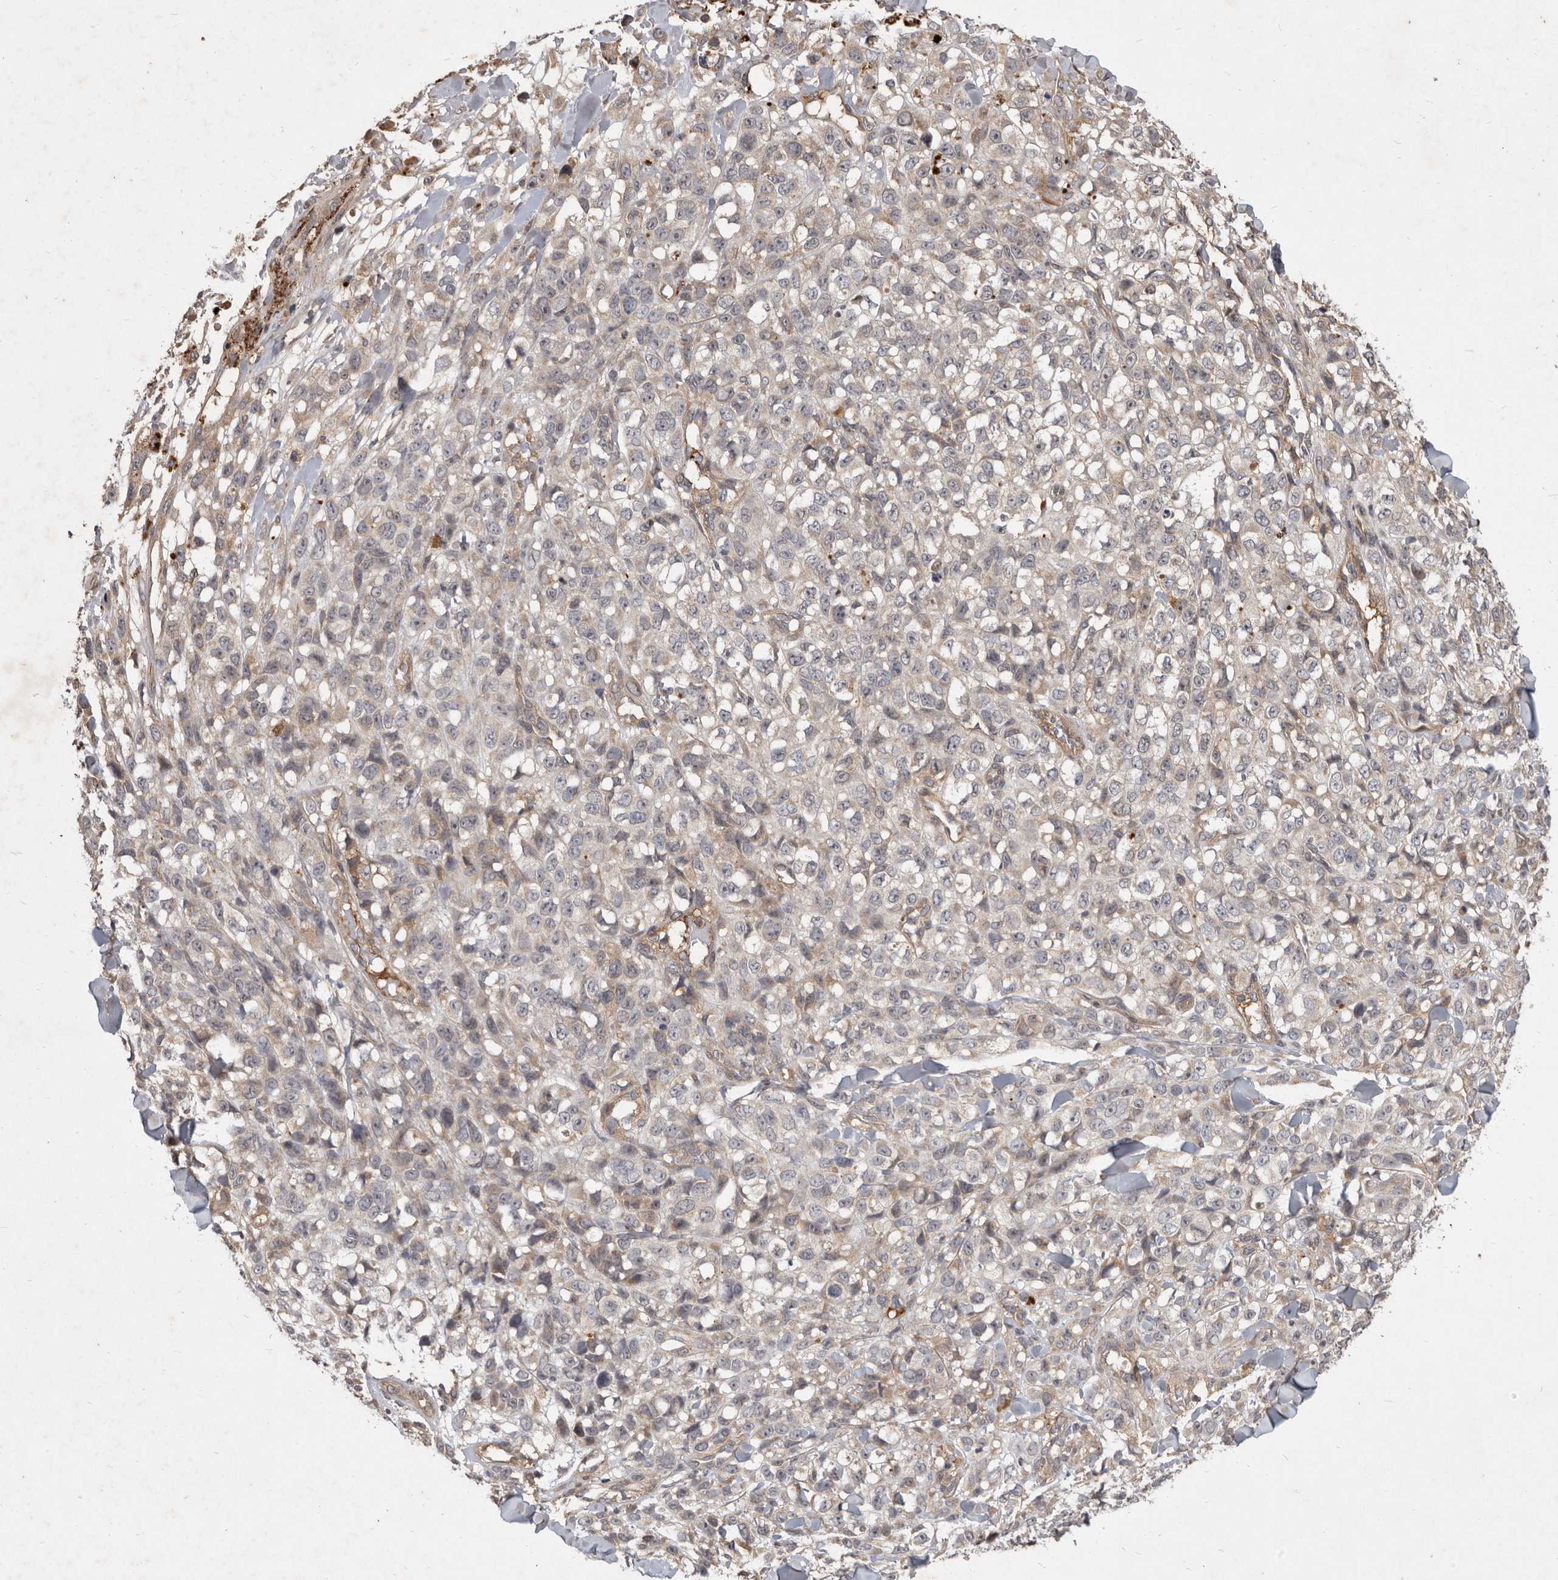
{"staining": {"intensity": "negative", "quantity": "none", "location": "none"}, "tissue": "melanoma", "cell_type": "Tumor cells", "image_type": "cancer", "snomed": [{"axis": "morphology", "description": "Malignant melanoma, Metastatic site"}, {"axis": "topography", "description": "Skin"}], "caption": "Immunohistochemical staining of malignant melanoma (metastatic site) displays no significant expression in tumor cells.", "gene": "DNAJC28", "patient": {"sex": "female", "age": 72}}